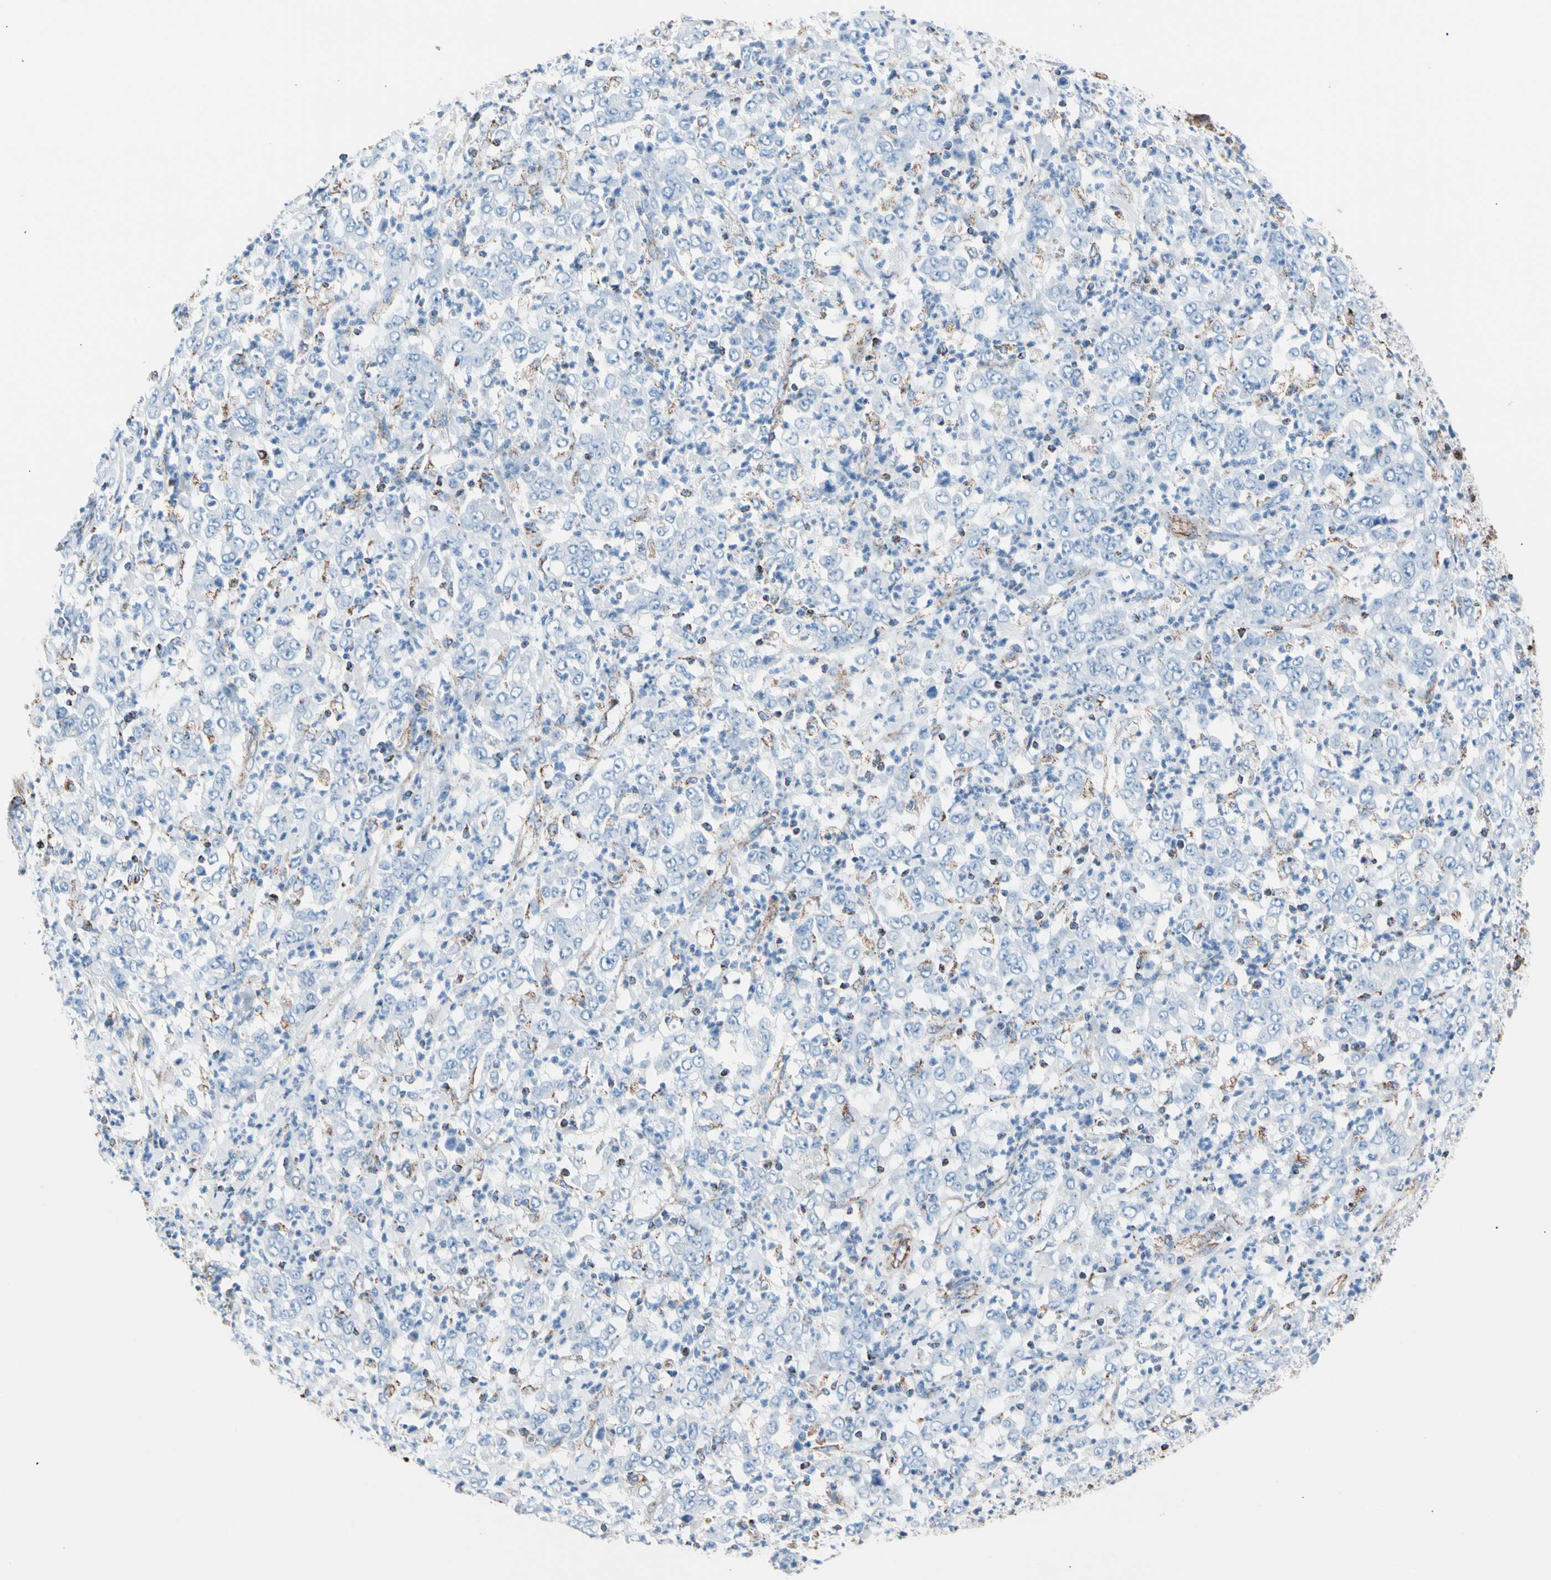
{"staining": {"intensity": "negative", "quantity": "none", "location": "none"}, "tissue": "stomach cancer", "cell_type": "Tumor cells", "image_type": "cancer", "snomed": [{"axis": "morphology", "description": "Adenocarcinoma, NOS"}, {"axis": "topography", "description": "Stomach, lower"}], "caption": "IHC photomicrograph of neoplastic tissue: adenocarcinoma (stomach) stained with DAB (3,3'-diaminobenzidine) shows no significant protein expression in tumor cells.", "gene": "HK1", "patient": {"sex": "female", "age": 71}}